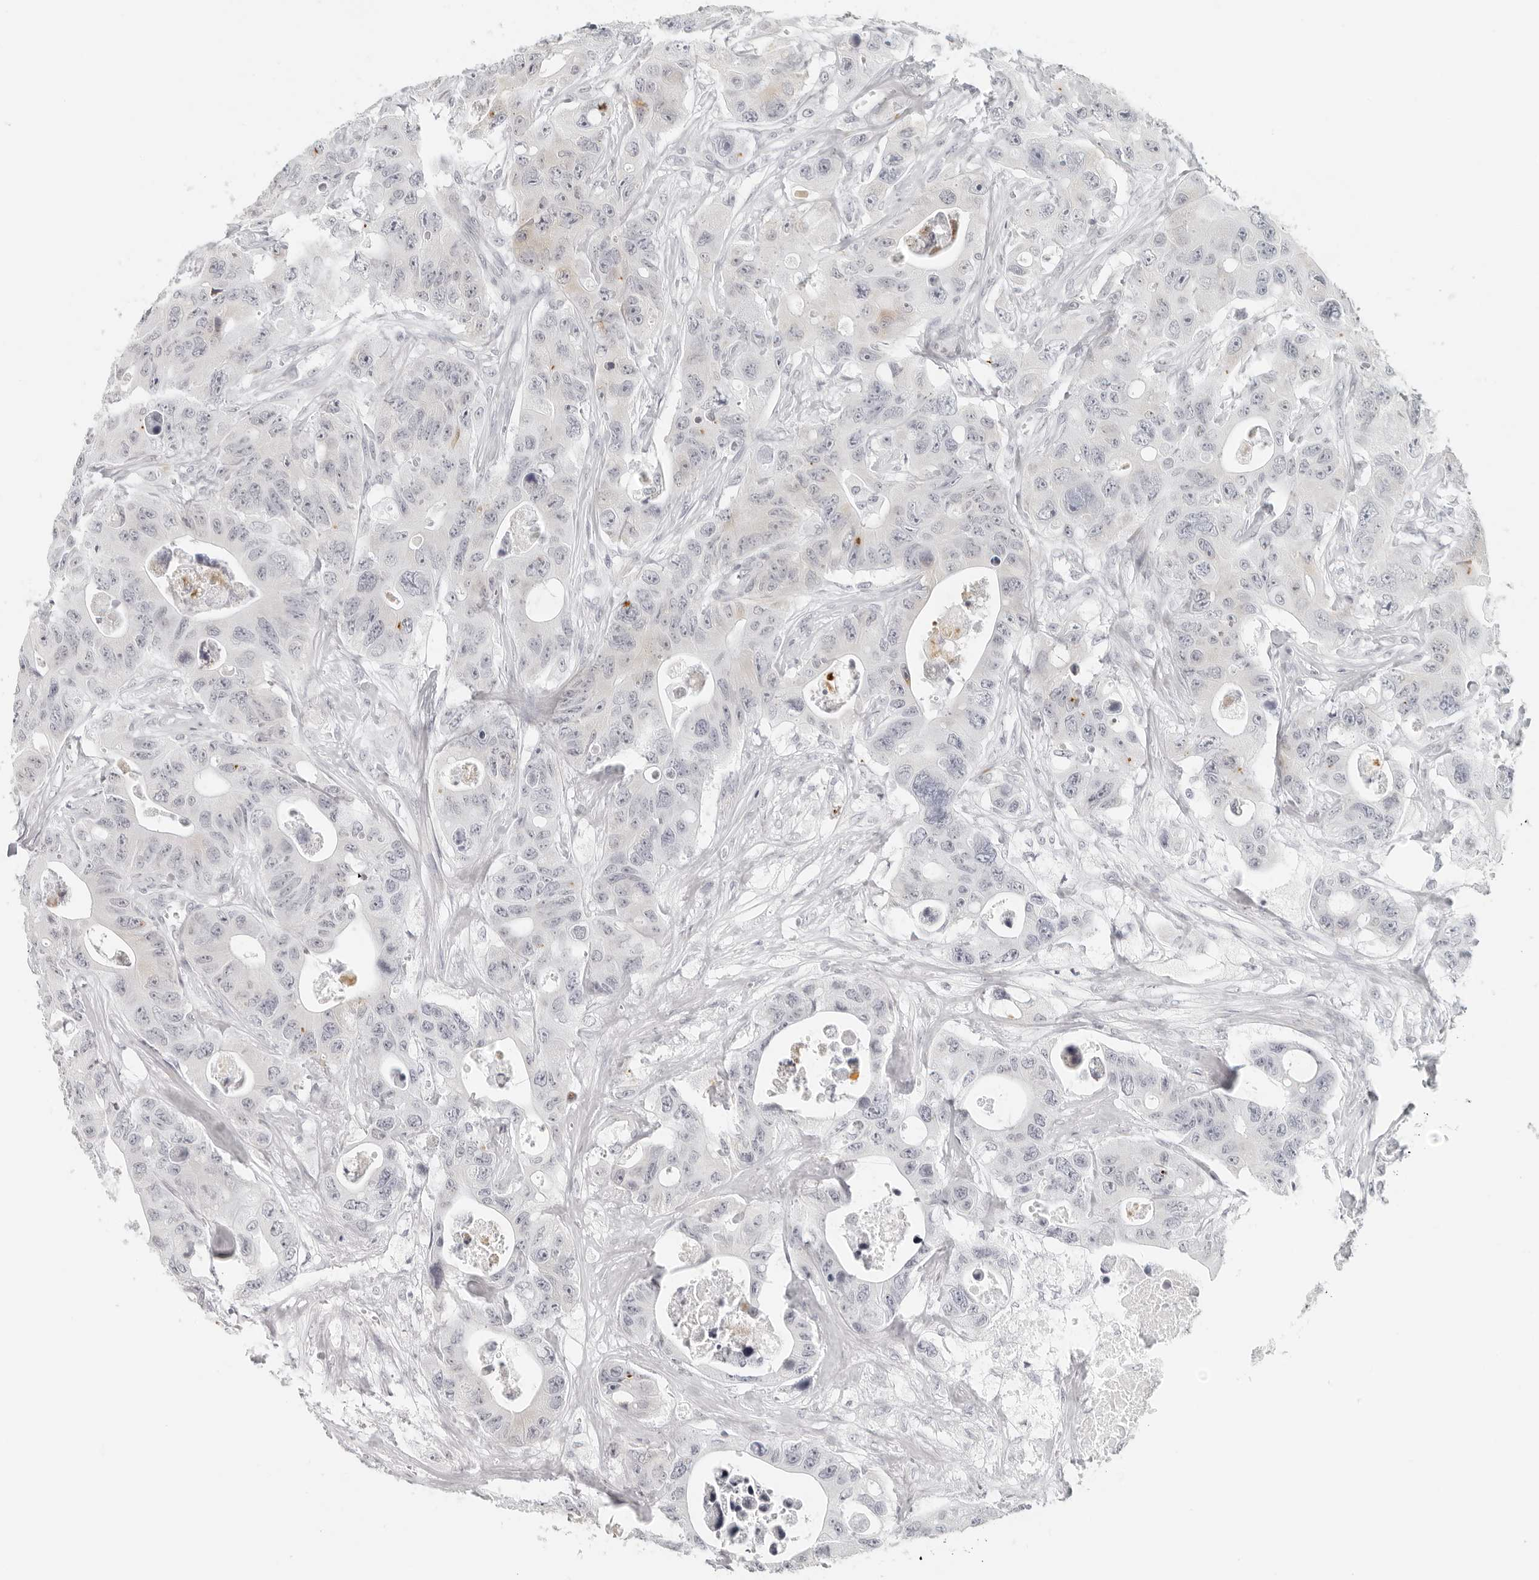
{"staining": {"intensity": "negative", "quantity": "none", "location": "none"}, "tissue": "colorectal cancer", "cell_type": "Tumor cells", "image_type": "cancer", "snomed": [{"axis": "morphology", "description": "Adenocarcinoma, NOS"}, {"axis": "topography", "description": "Colon"}], "caption": "Histopathology image shows no protein staining in tumor cells of colorectal cancer tissue.", "gene": "RPS6KC1", "patient": {"sex": "female", "age": 46}}